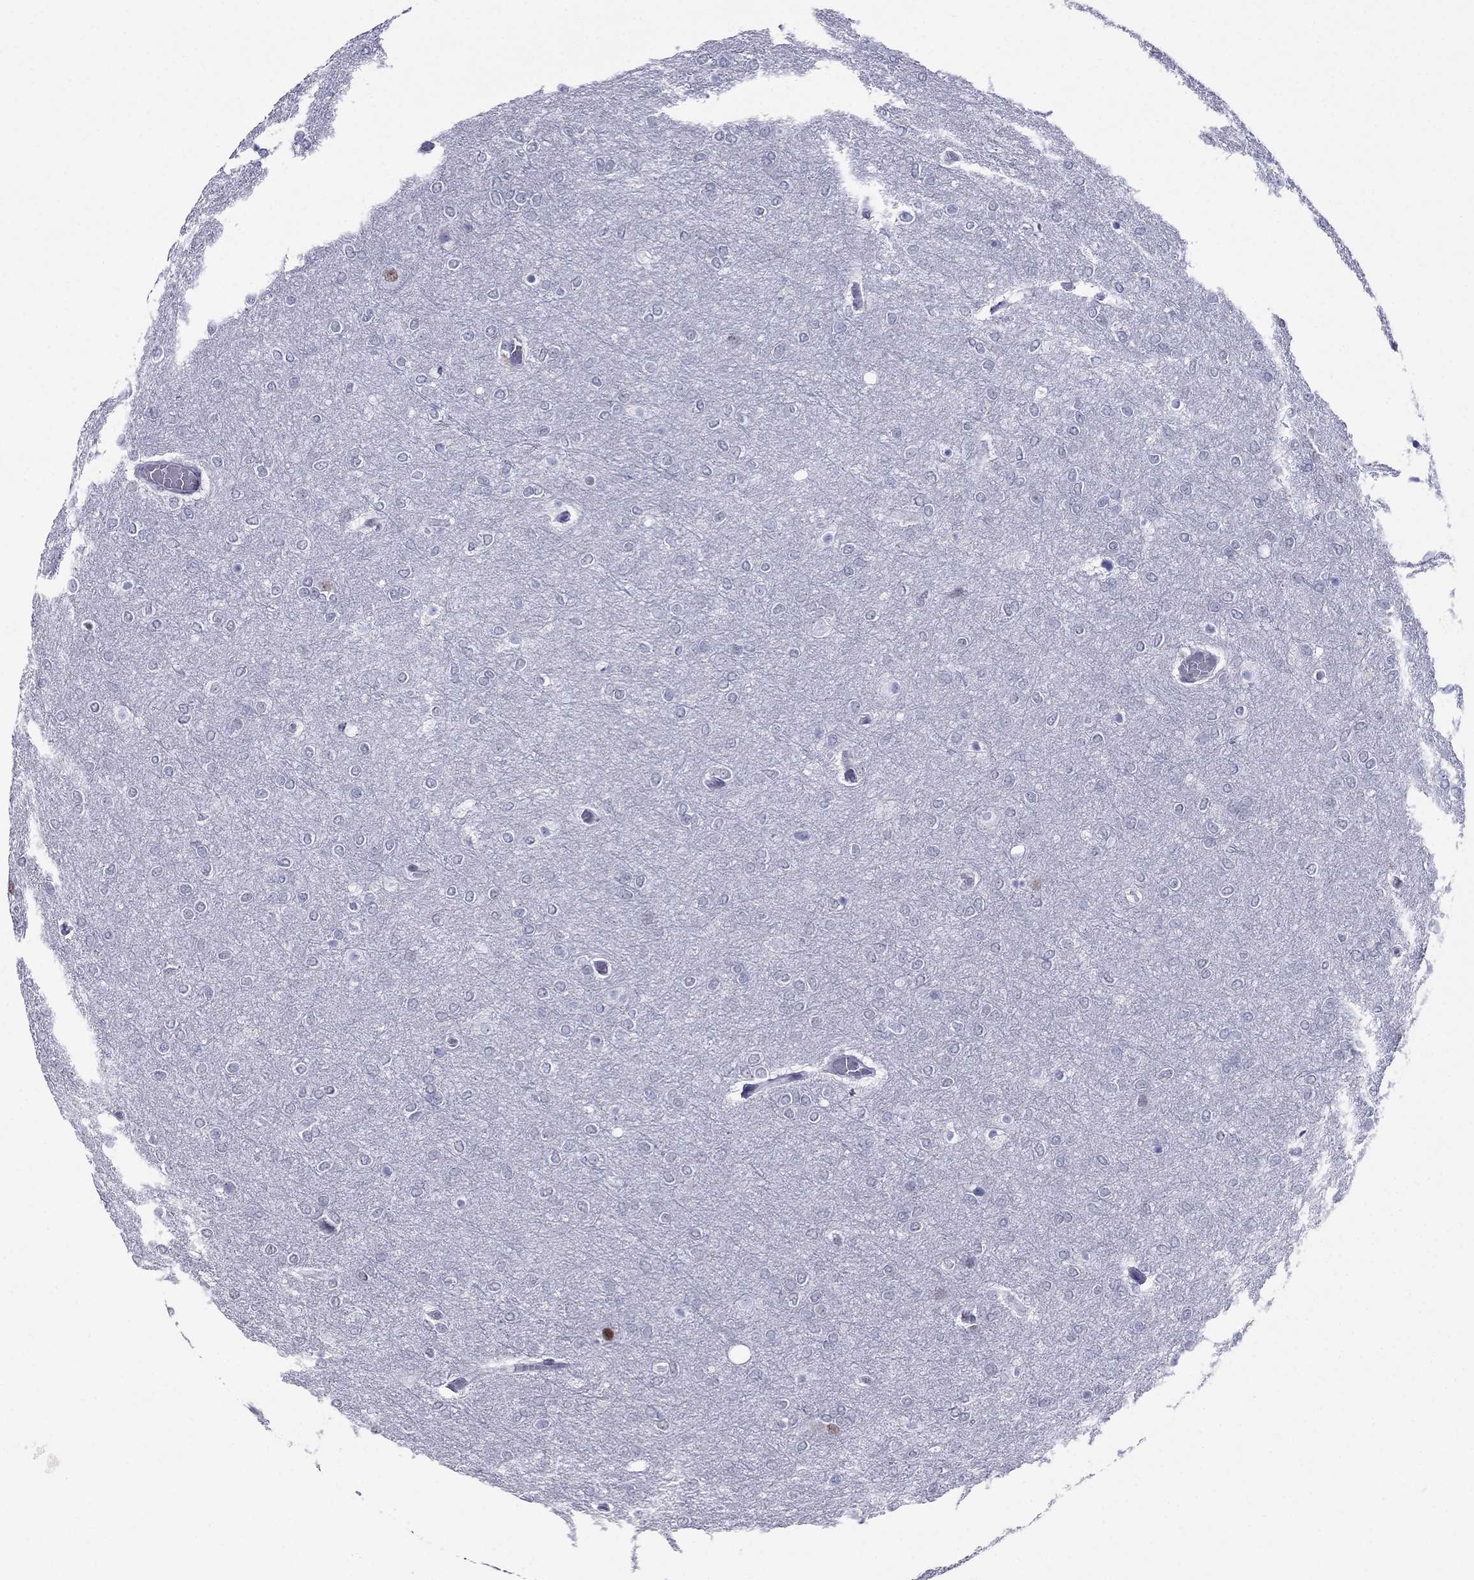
{"staining": {"intensity": "negative", "quantity": "none", "location": "none"}, "tissue": "glioma", "cell_type": "Tumor cells", "image_type": "cancer", "snomed": [{"axis": "morphology", "description": "Glioma, malignant, High grade"}, {"axis": "topography", "description": "Brain"}], "caption": "Immunohistochemistry of malignant glioma (high-grade) shows no expression in tumor cells. (IHC, brightfield microscopy, high magnification).", "gene": "PPM1G", "patient": {"sex": "female", "age": 61}}